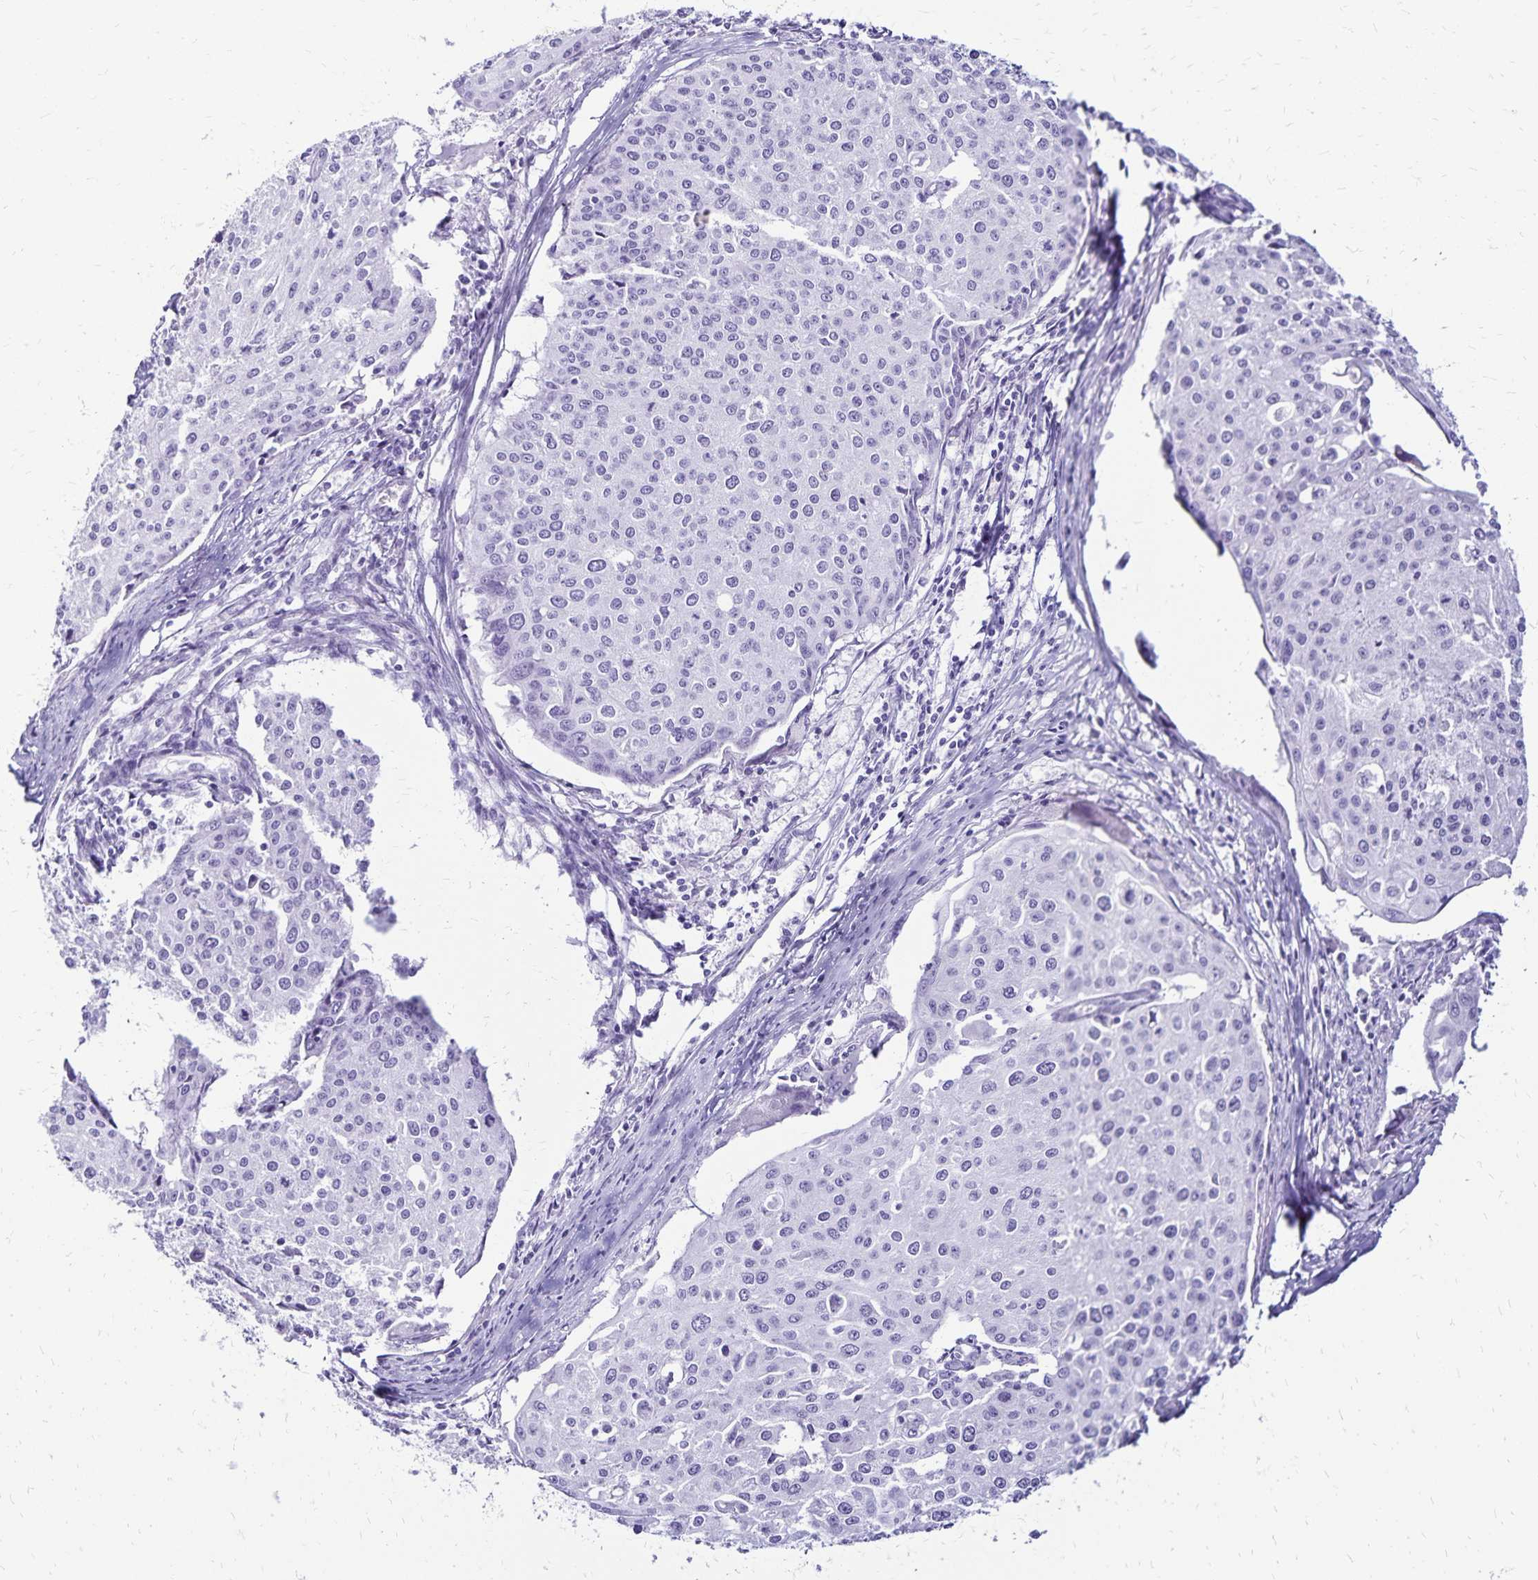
{"staining": {"intensity": "negative", "quantity": "none", "location": "none"}, "tissue": "cervical cancer", "cell_type": "Tumor cells", "image_type": "cancer", "snomed": [{"axis": "morphology", "description": "Squamous cell carcinoma, NOS"}, {"axis": "topography", "description": "Cervix"}], "caption": "High power microscopy image of an IHC image of cervical cancer, revealing no significant expression in tumor cells.", "gene": "LIN28B", "patient": {"sex": "female", "age": 38}}